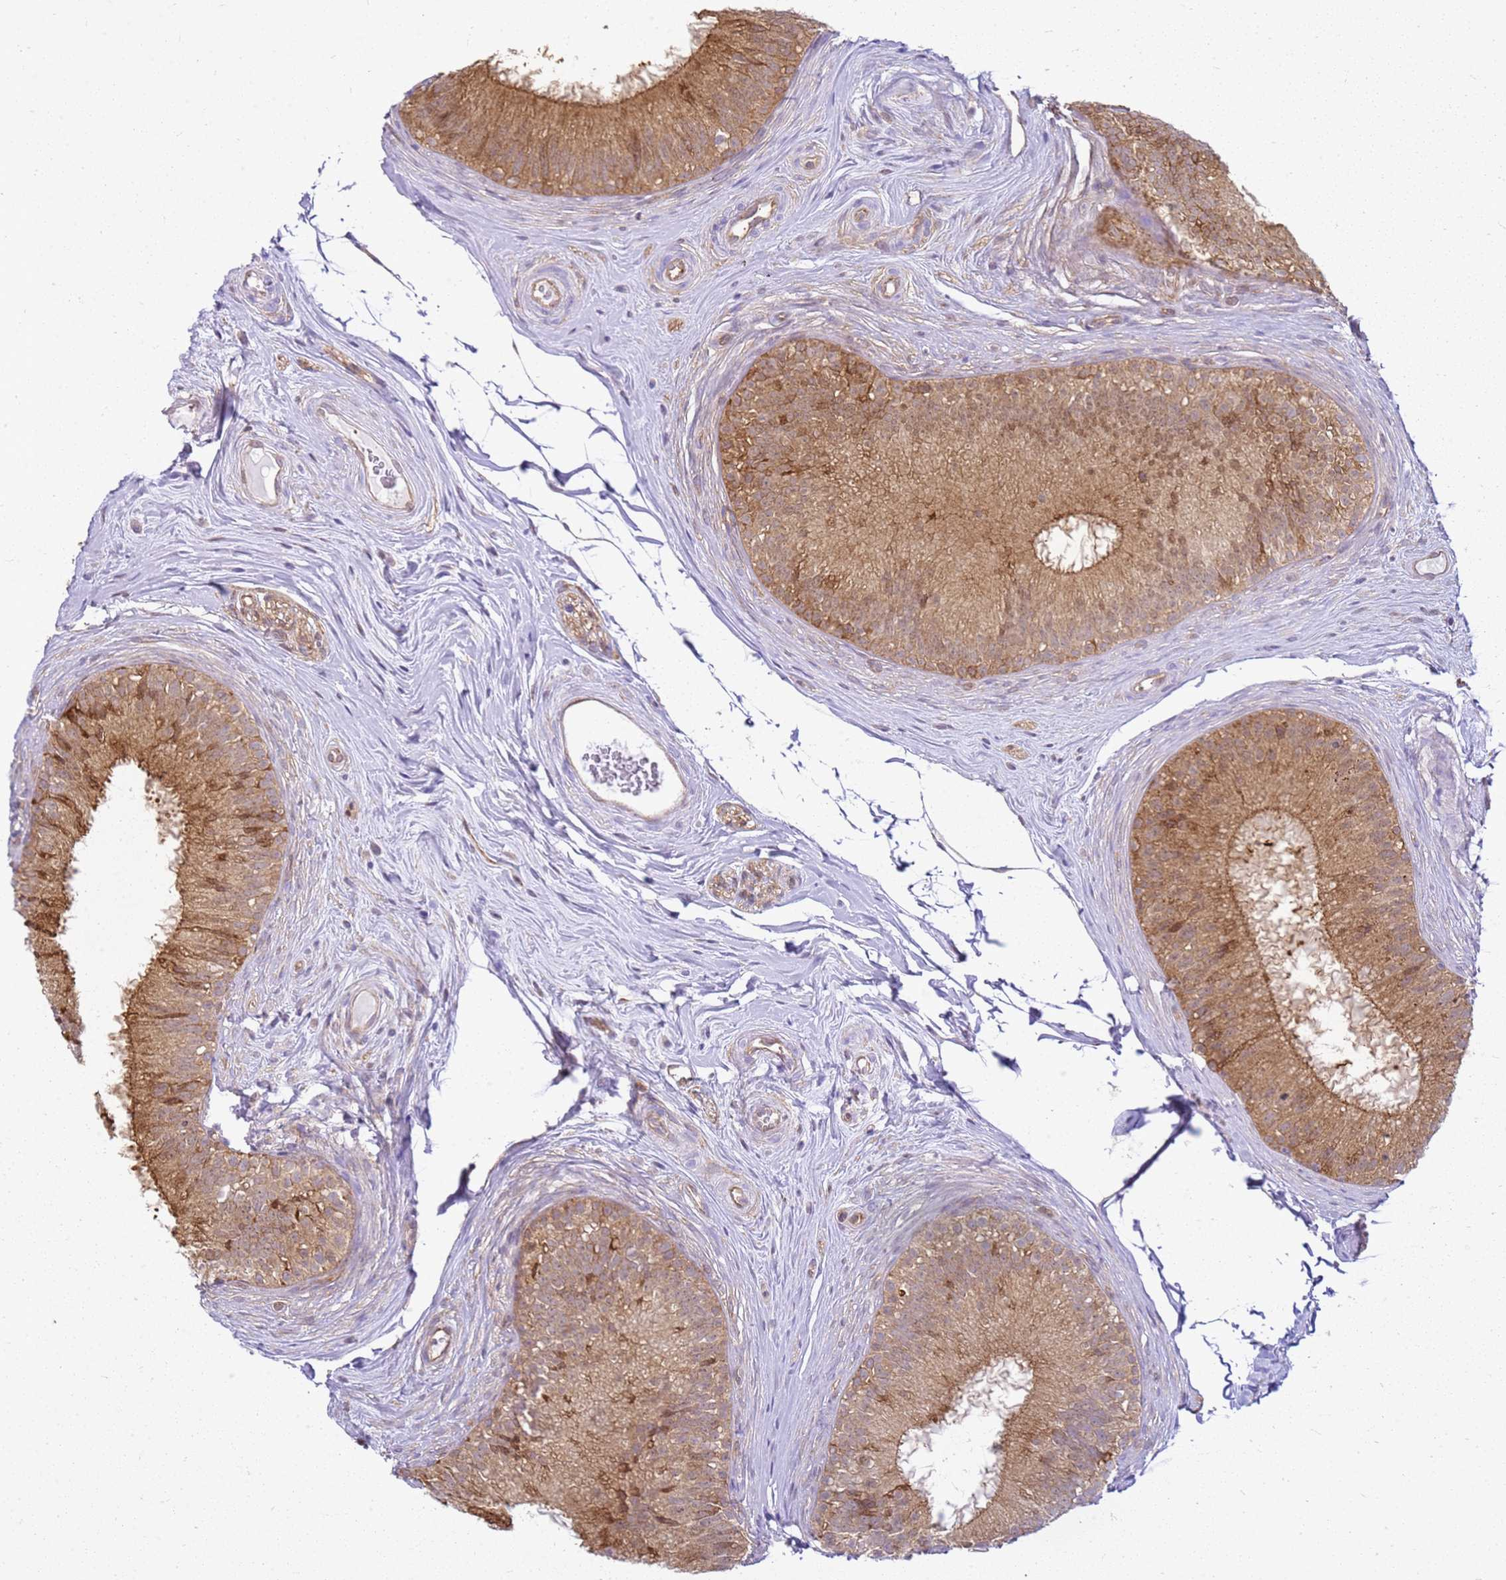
{"staining": {"intensity": "moderate", "quantity": ">75%", "location": "cytoplasmic/membranous"}, "tissue": "epididymis", "cell_type": "Glandular cells", "image_type": "normal", "snomed": [{"axis": "morphology", "description": "Normal tissue, NOS"}, {"axis": "topography", "description": "Epididymis"}], "caption": "Moderate cytoplasmic/membranous expression is identified in about >75% of glandular cells in normal epididymis. Immunohistochemistry stains the protein of interest in brown and the nuclei are stained blue.", "gene": "YWHAE", "patient": {"sex": "male", "age": 34}}